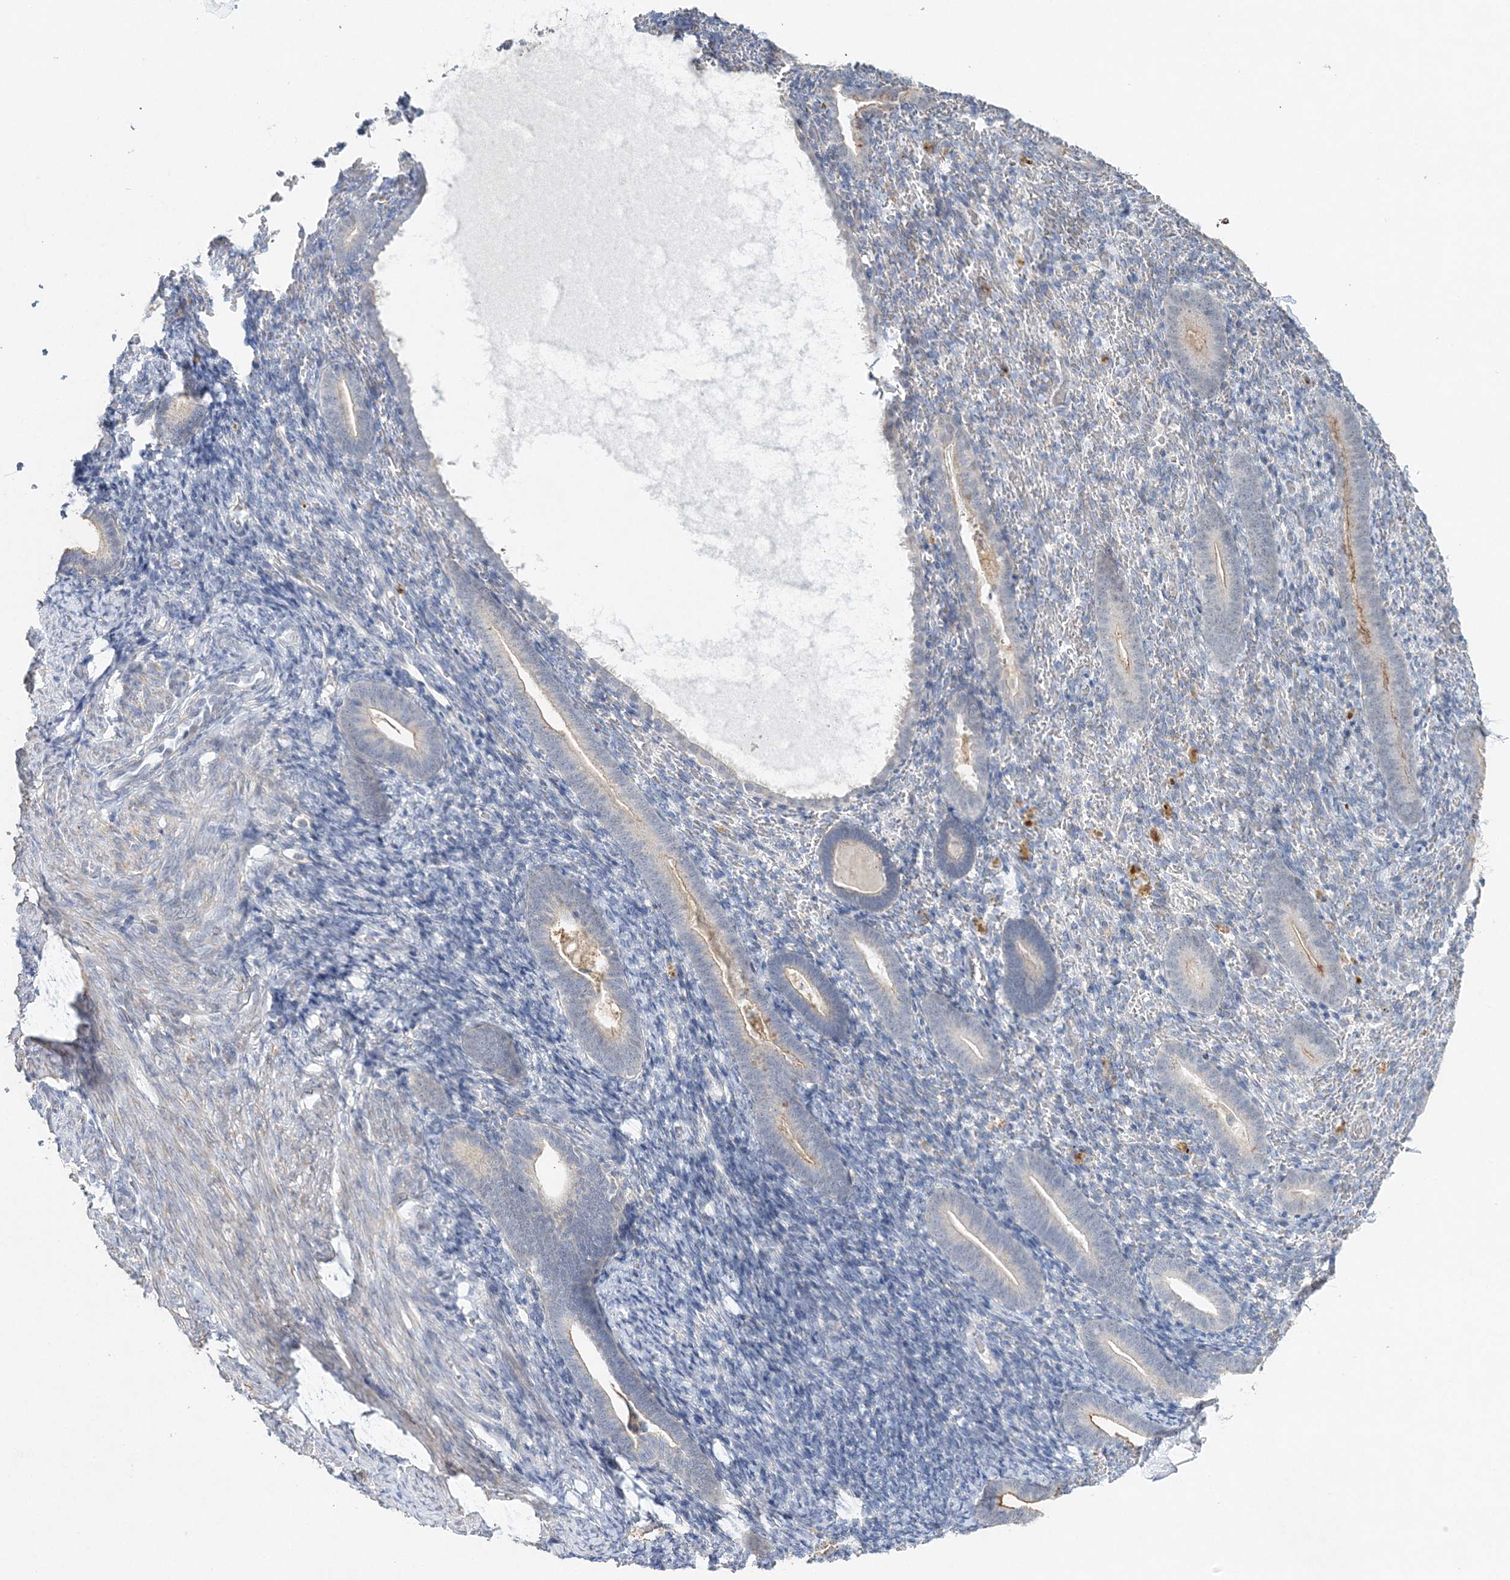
{"staining": {"intensity": "negative", "quantity": "none", "location": "none"}, "tissue": "endometrium", "cell_type": "Cells in endometrial stroma", "image_type": "normal", "snomed": [{"axis": "morphology", "description": "Normal tissue, NOS"}, {"axis": "topography", "description": "Endometrium"}], "caption": "The histopathology image reveals no significant positivity in cells in endometrial stroma of endometrium.", "gene": "MAT2B", "patient": {"sex": "female", "age": 51}}